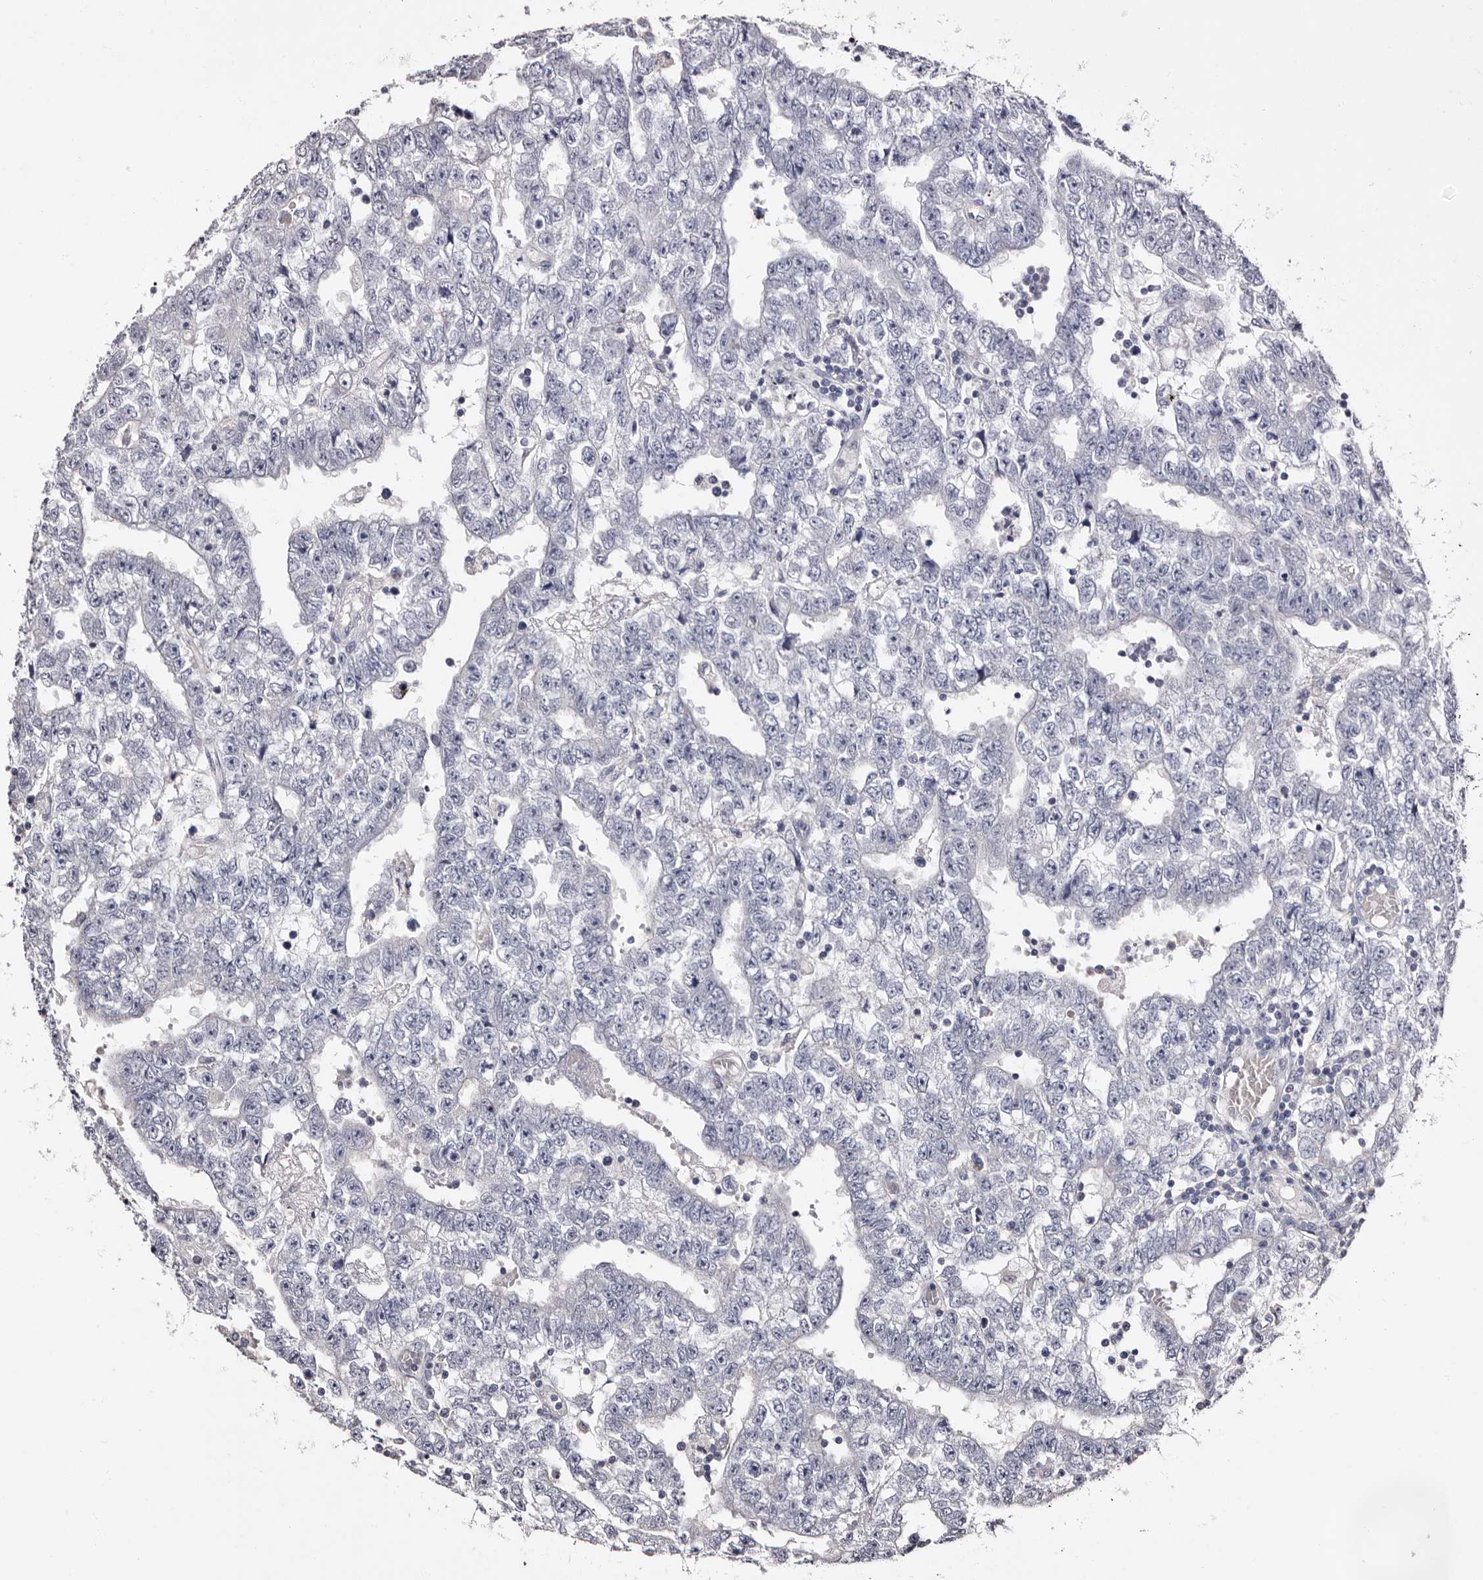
{"staining": {"intensity": "negative", "quantity": "none", "location": "none"}, "tissue": "testis cancer", "cell_type": "Tumor cells", "image_type": "cancer", "snomed": [{"axis": "morphology", "description": "Carcinoma, Embryonal, NOS"}, {"axis": "topography", "description": "Testis"}], "caption": "This is a micrograph of IHC staining of testis cancer, which shows no expression in tumor cells.", "gene": "DNPH1", "patient": {"sex": "male", "age": 25}}